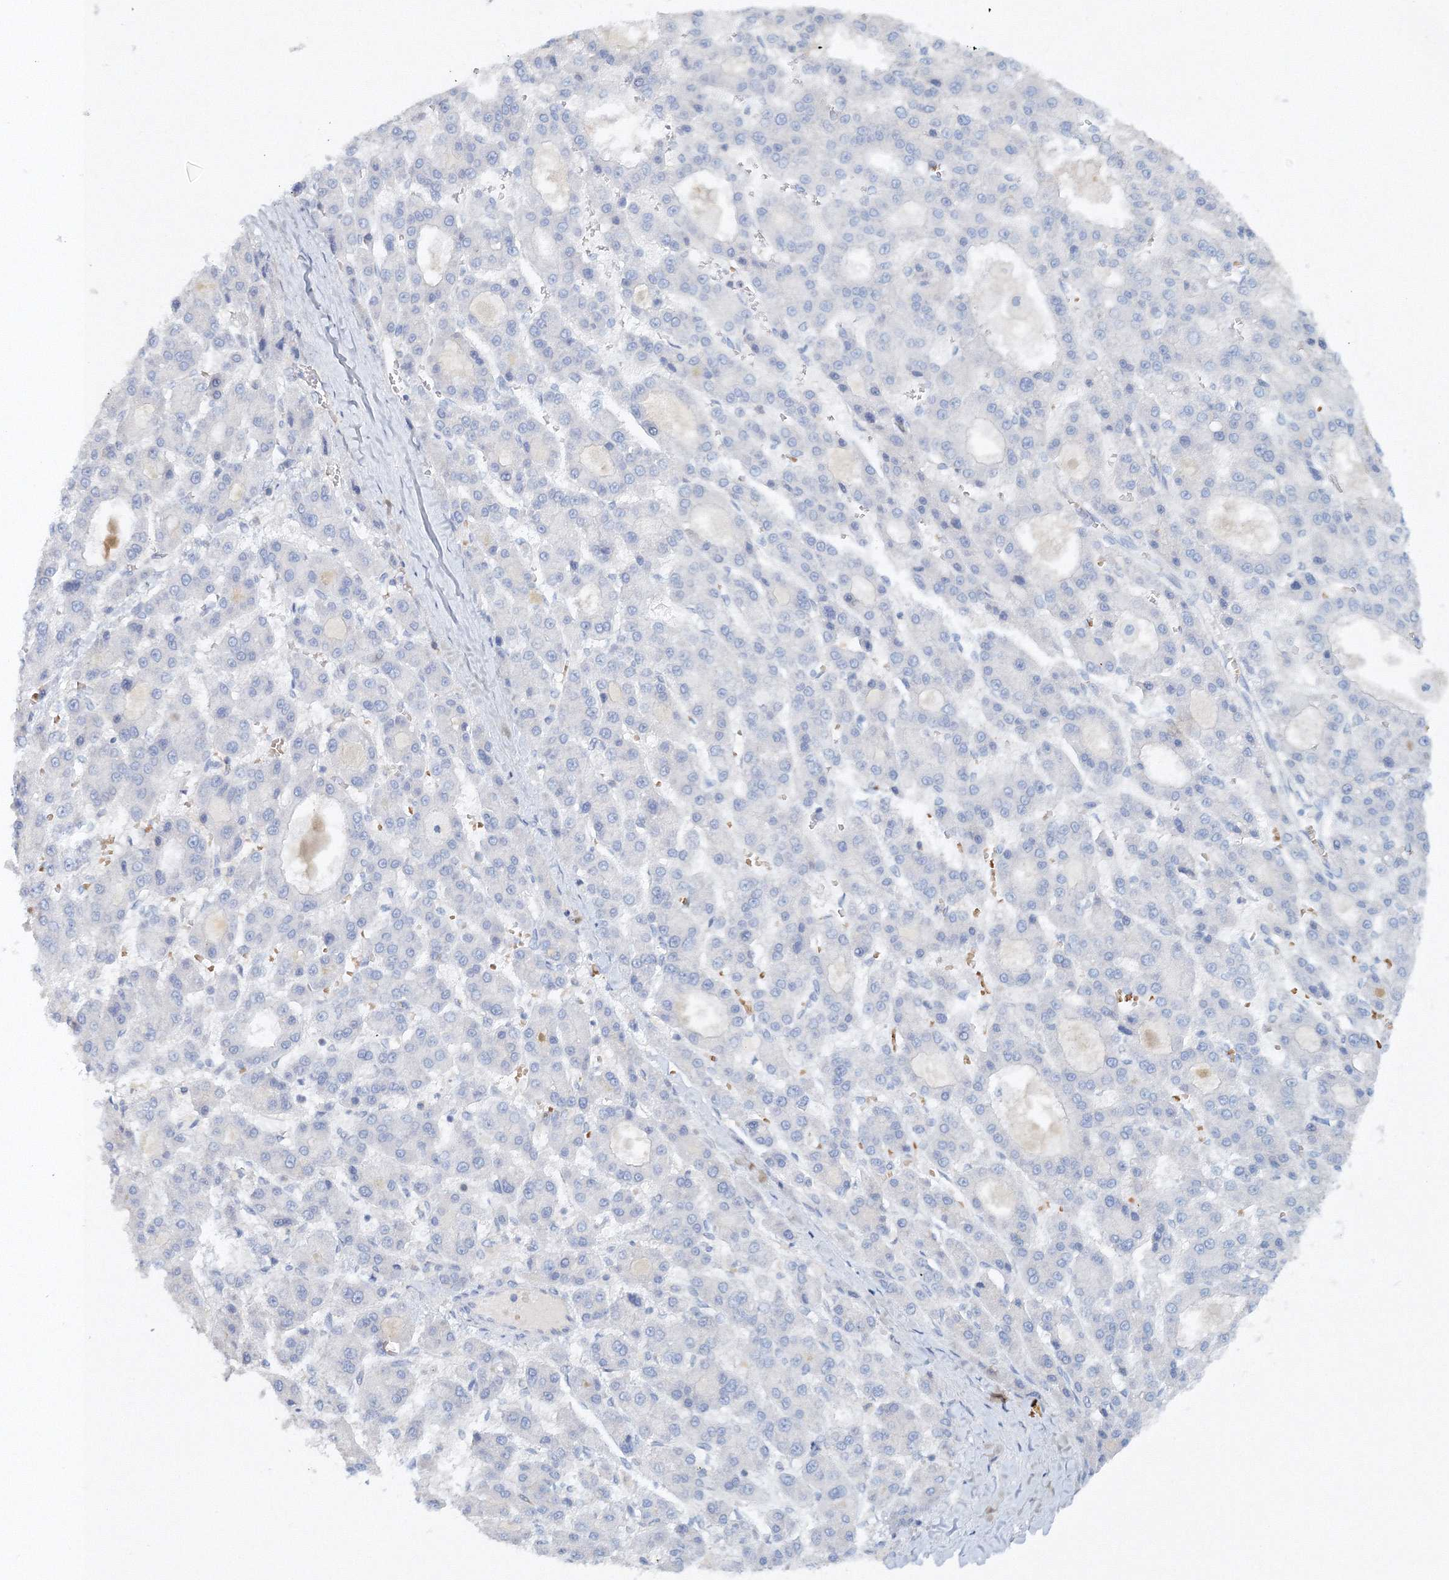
{"staining": {"intensity": "negative", "quantity": "none", "location": "none"}, "tissue": "liver cancer", "cell_type": "Tumor cells", "image_type": "cancer", "snomed": [{"axis": "morphology", "description": "Carcinoma, Hepatocellular, NOS"}, {"axis": "topography", "description": "Liver"}], "caption": "A micrograph of hepatocellular carcinoma (liver) stained for a protein shows no brown staining in tumor cells.", "gene": "SH3BP5", "patient": {"sex": "male", "age": 70}}